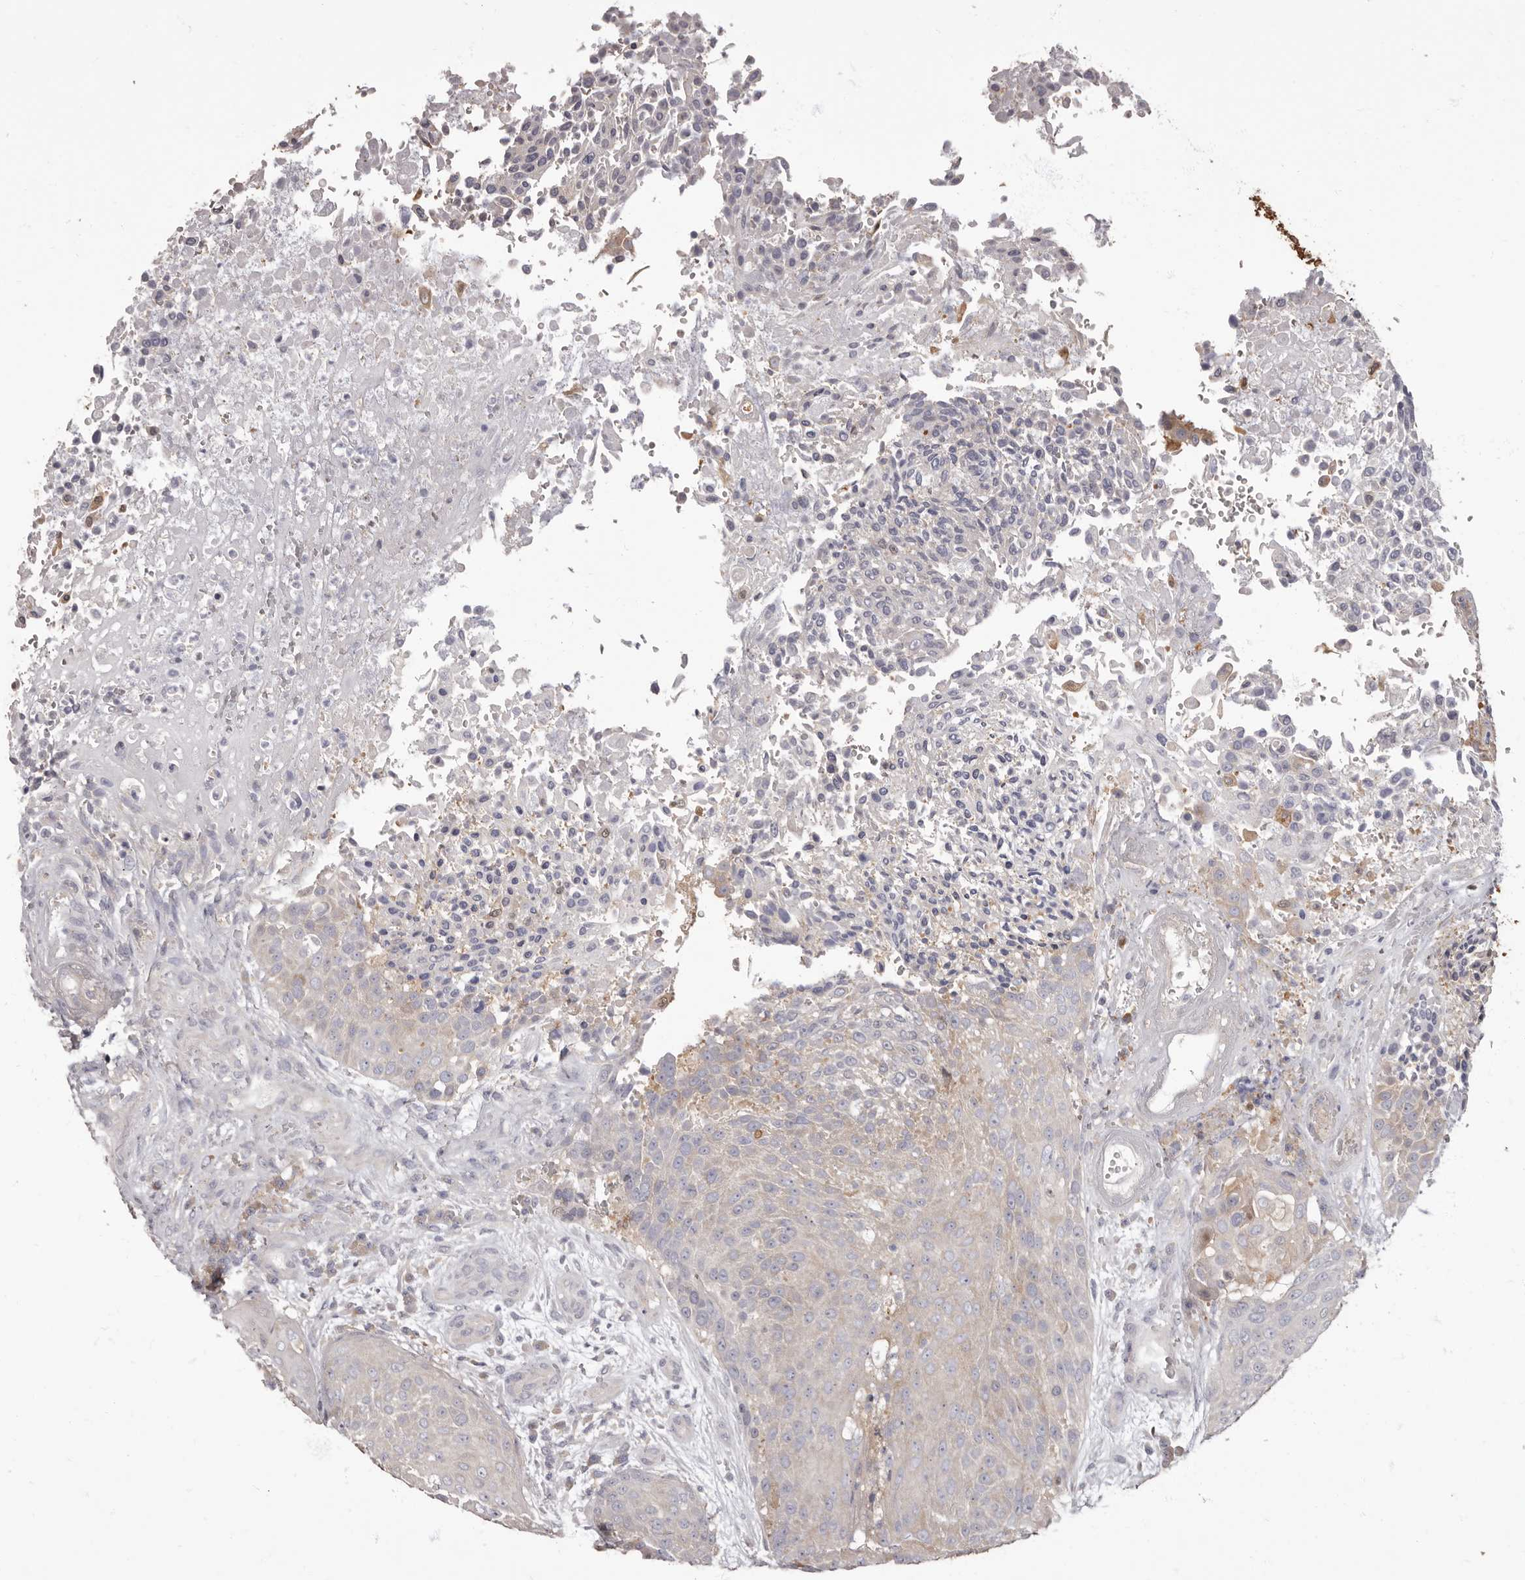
{"staining": {"intensity": "weak", "quantity": "25%-75%", "location": "cytoplasmic/membranous"}, "tissue": "urothelial cancer", "cell_type": "Tumor cells", "image_type": "cancer", "snomed": [{"axis": "morphology", "description": "Urothelial carcinoma, High grade"}, {"axis": "topography", "description": "Urinary bladder"}], "caption": "High-grade urothelial carcinoma stained for a protein (brown) shows weak cytoplasmic/membranous positive expression in about 25%-75% of tumor cells.", "gene": "APEH", "patient": {"sex": "female", "age": 63}}